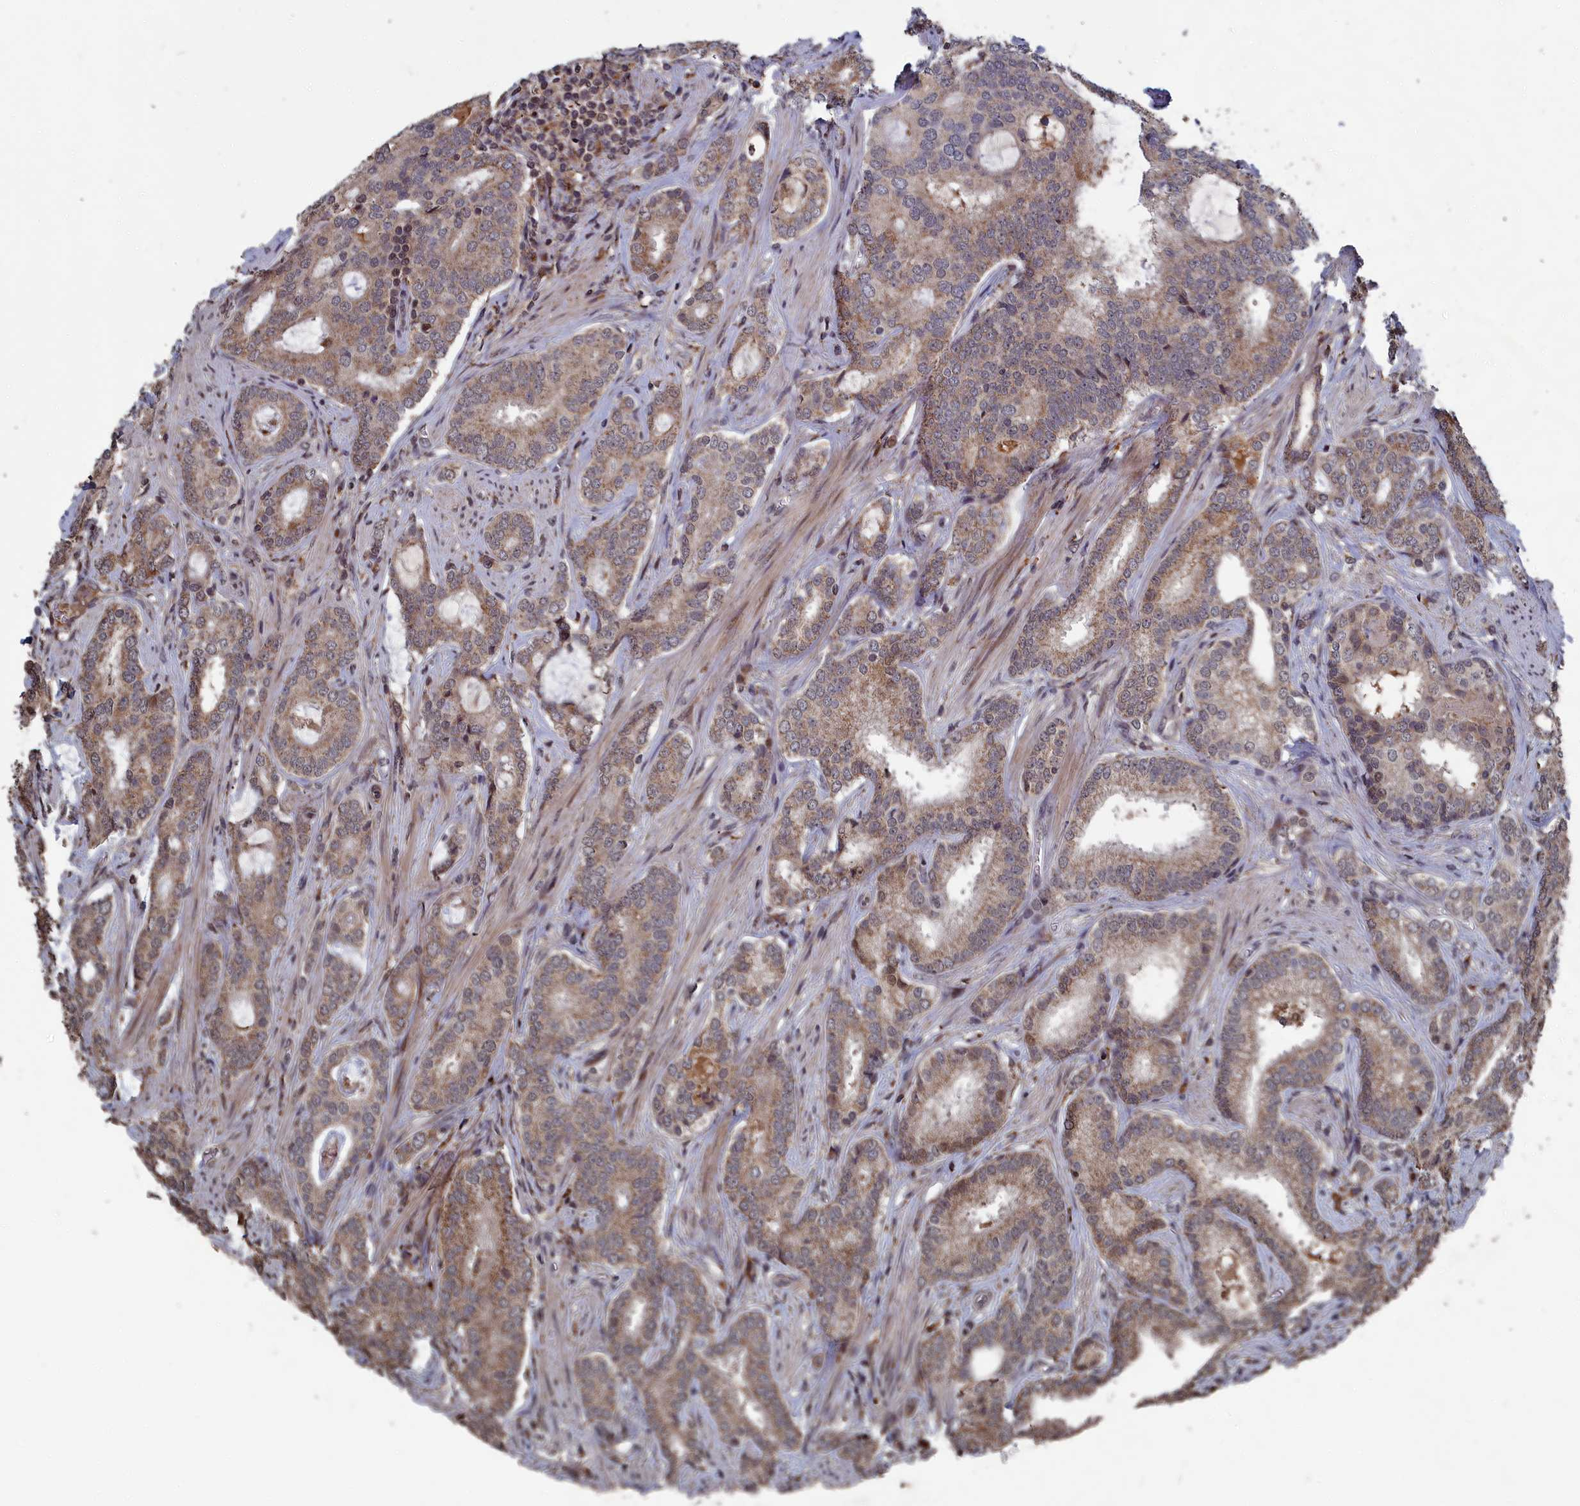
{"staining": {"intensity": "moderate", "quantity": ">75%", "location": "cytoplasmic/membranous"}, "tissue": "prostate cancer", "cell_type": "Tumor cells", "image_type": "cancer", "snomed": [{"axis": "morphology", "description": "Adenocarcinoma, High grade"}, {"axis": "topography", "description": "Prostate"}], "caption": "High-grade adenocarcinoma (prostate) tissue shows moderate cytoplasmic/membranous positivity in about >75% of tumor cells", "gene": "CEACAM21", "patient": {"sex": "male", "age": 63}}